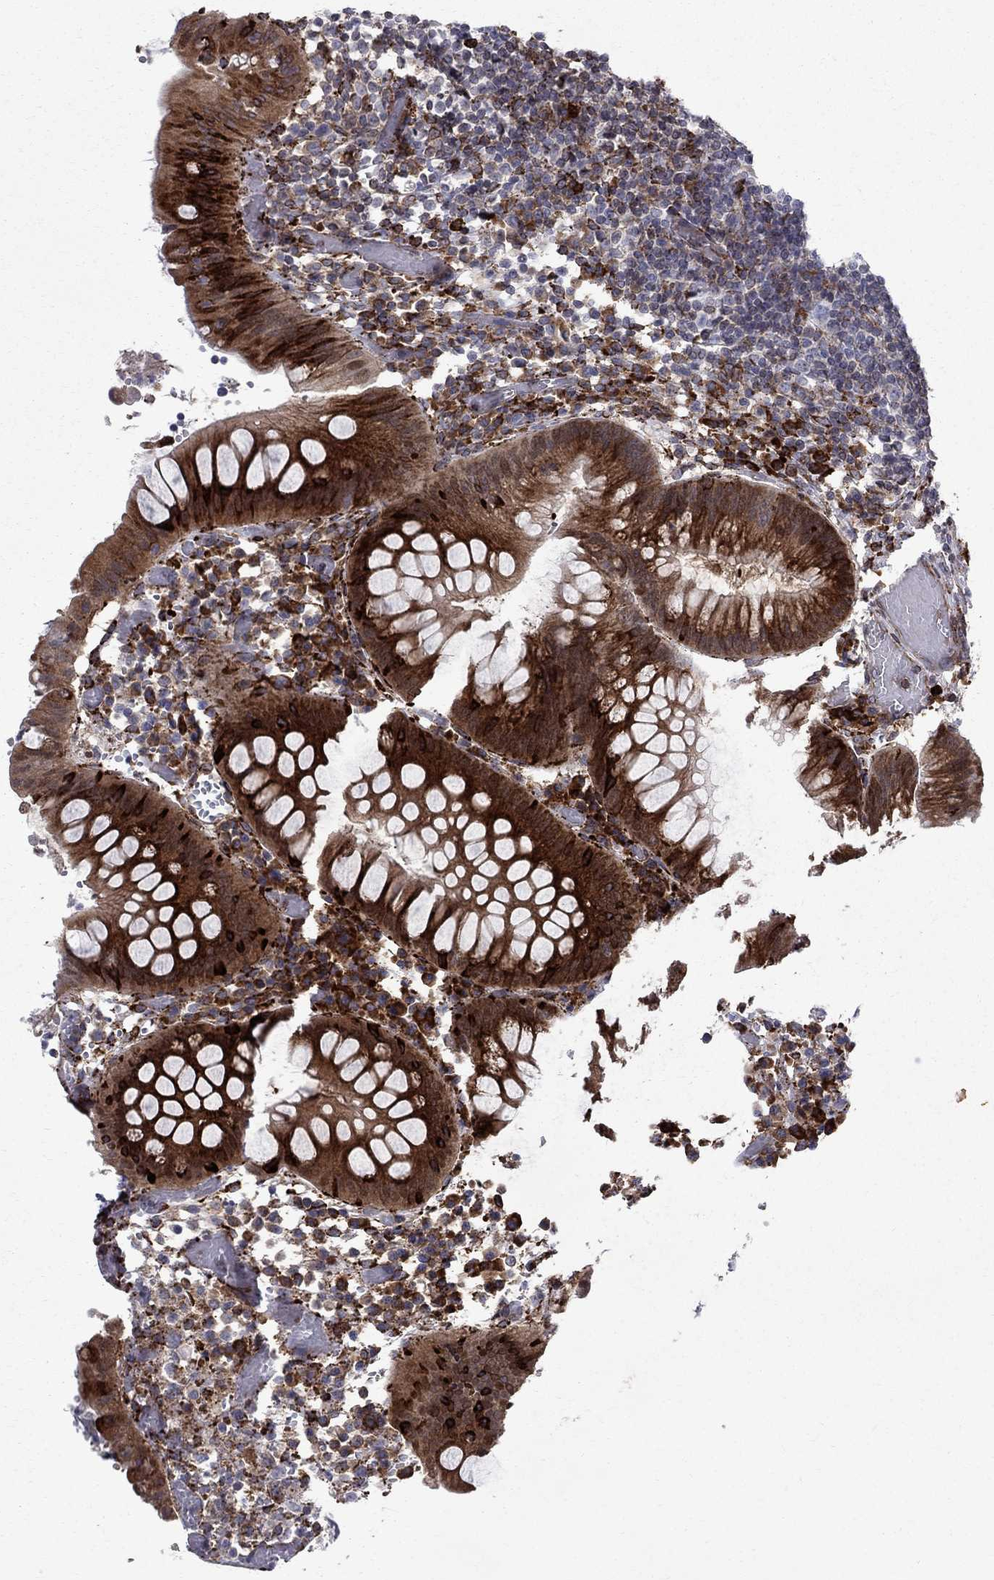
{"staining": {"intensity": "strong", "quantity": "25%-75%", "location": "cytoplasmic/membranous,nuclear"}, "tissue": "appendix", "cell_type": "Glandular cells", "image_type": "normal", "snomed": [{"axis": "morphology", "description": "Normal tissue, NOS"}, {"axis": "morphology", "description": "Inflammation, NOS"}, {"axis": "topography", "description": "Appendix"}], "caption": "A micrograph of appendix stained for a protein exhibits strong cytoplasmic/membranous,nuclear brown staining in glandular cells.", "gene": "CAB39L", "patient": {"sex": "male", "age": 16}}